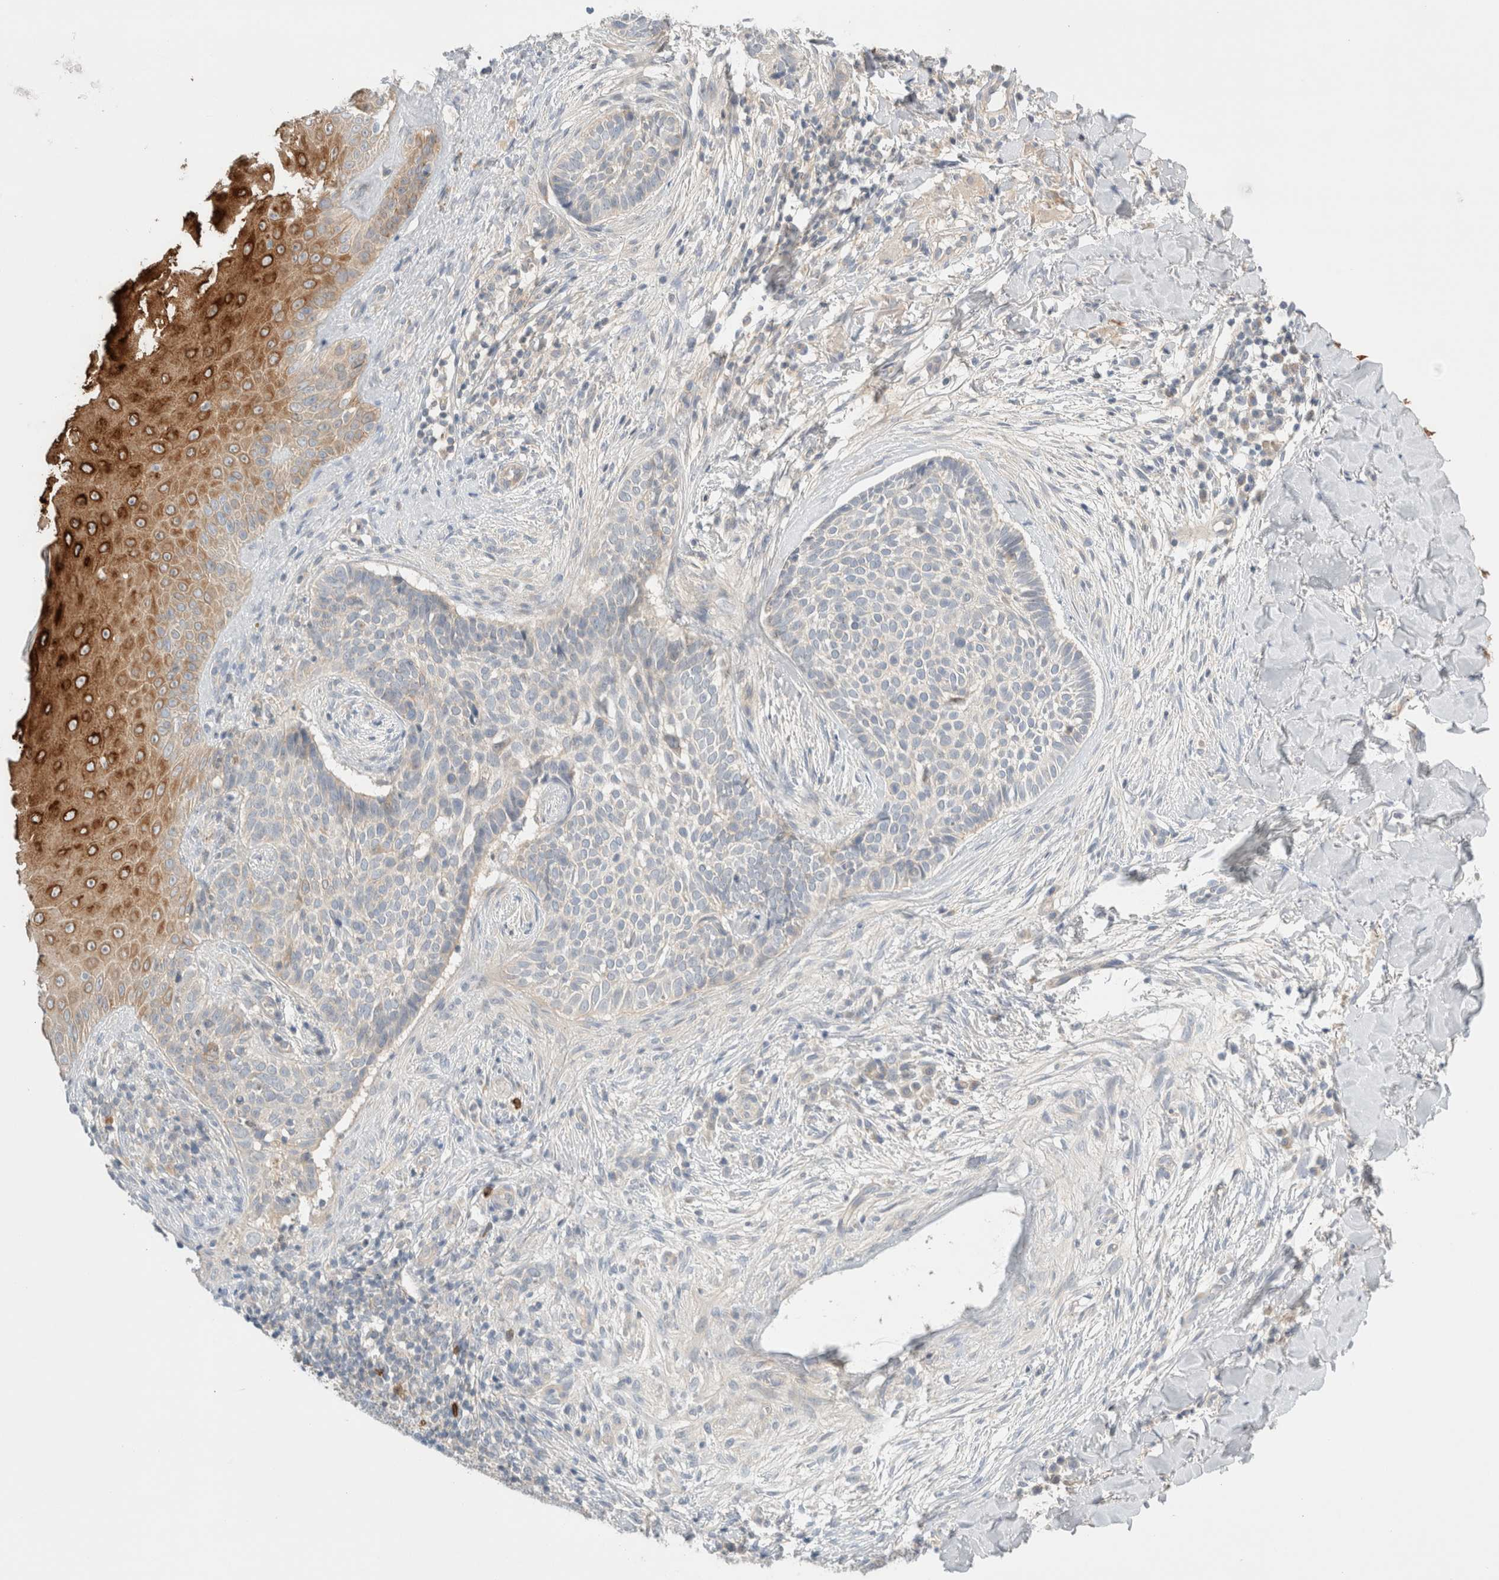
{"staining": {"intensity": "negative", "quantity": "none", "location": "none"}, "tissue": "skin cancer", "cell_type": "Tumor cells", "image_type": "cancer", "snomed": [{"axis": "morphology", "description": "Normal tissue, NOS"}, {"axis": "morphology", "description": "Basal cell carcinoma"}, {"axis": "topography", "description": "Skin"}], "caption": "Immunohistochemistry (IHC) photomicrograph of skin basal cell carcinoma stained for a protein (brown), which exhibits no positivity in tumor cells.", "gene": "SDR16C5", "patient": {"sex": "male", "age": 67}}